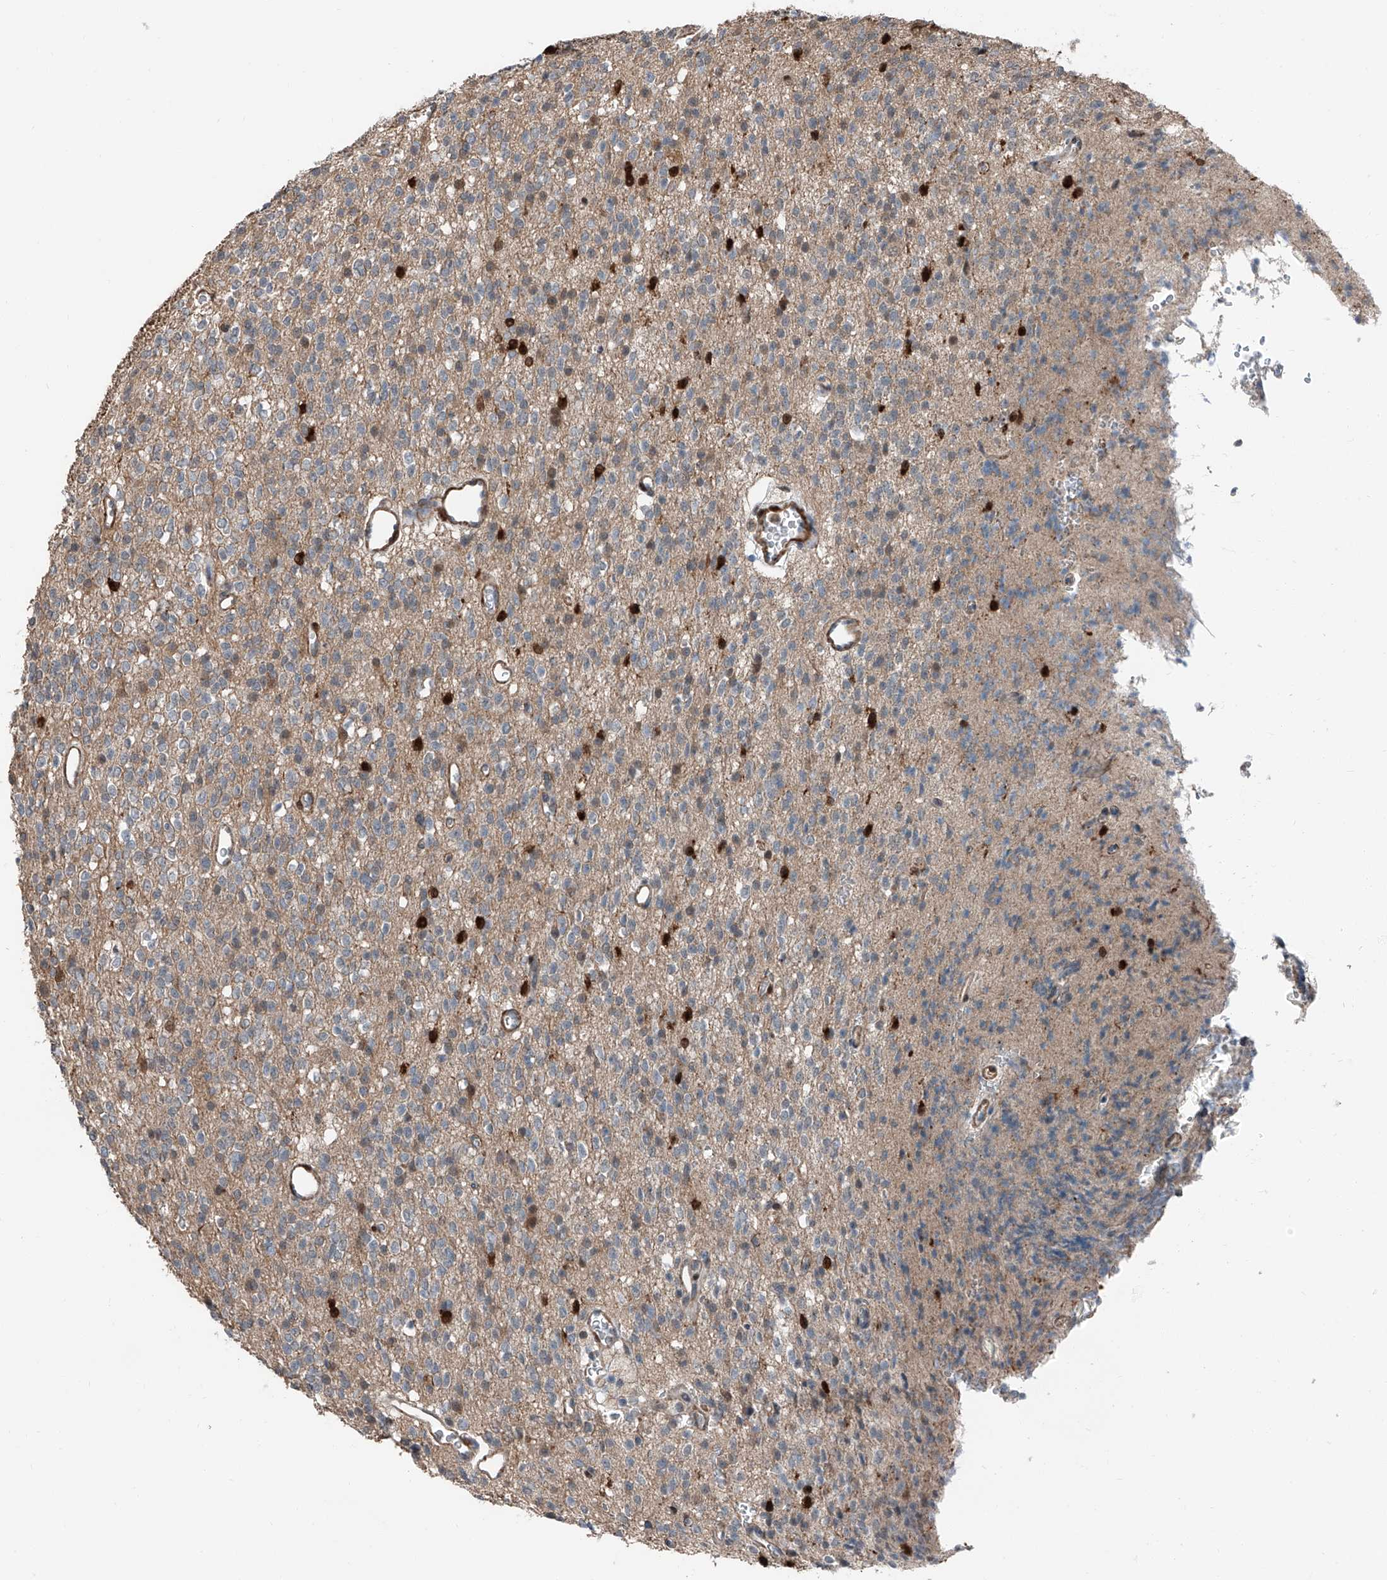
{"staining": {"intensity": "negative", "quantity": "none", "location": "none"}, "tissue": "glioma", "cell_type": "Tumor cells", "image_type": "cancer", "snomed": [{"axis": "morphology", "description": "Glioma, malignant, High grade"}, {"axis": "topography", "description": "Brain"}], "caption": "Immunohistochemical staining of glioma demonstrates no significant staining in tumor cells.", "gene": "HSPA6", "patient": {"sex": "male", "age": 34}}